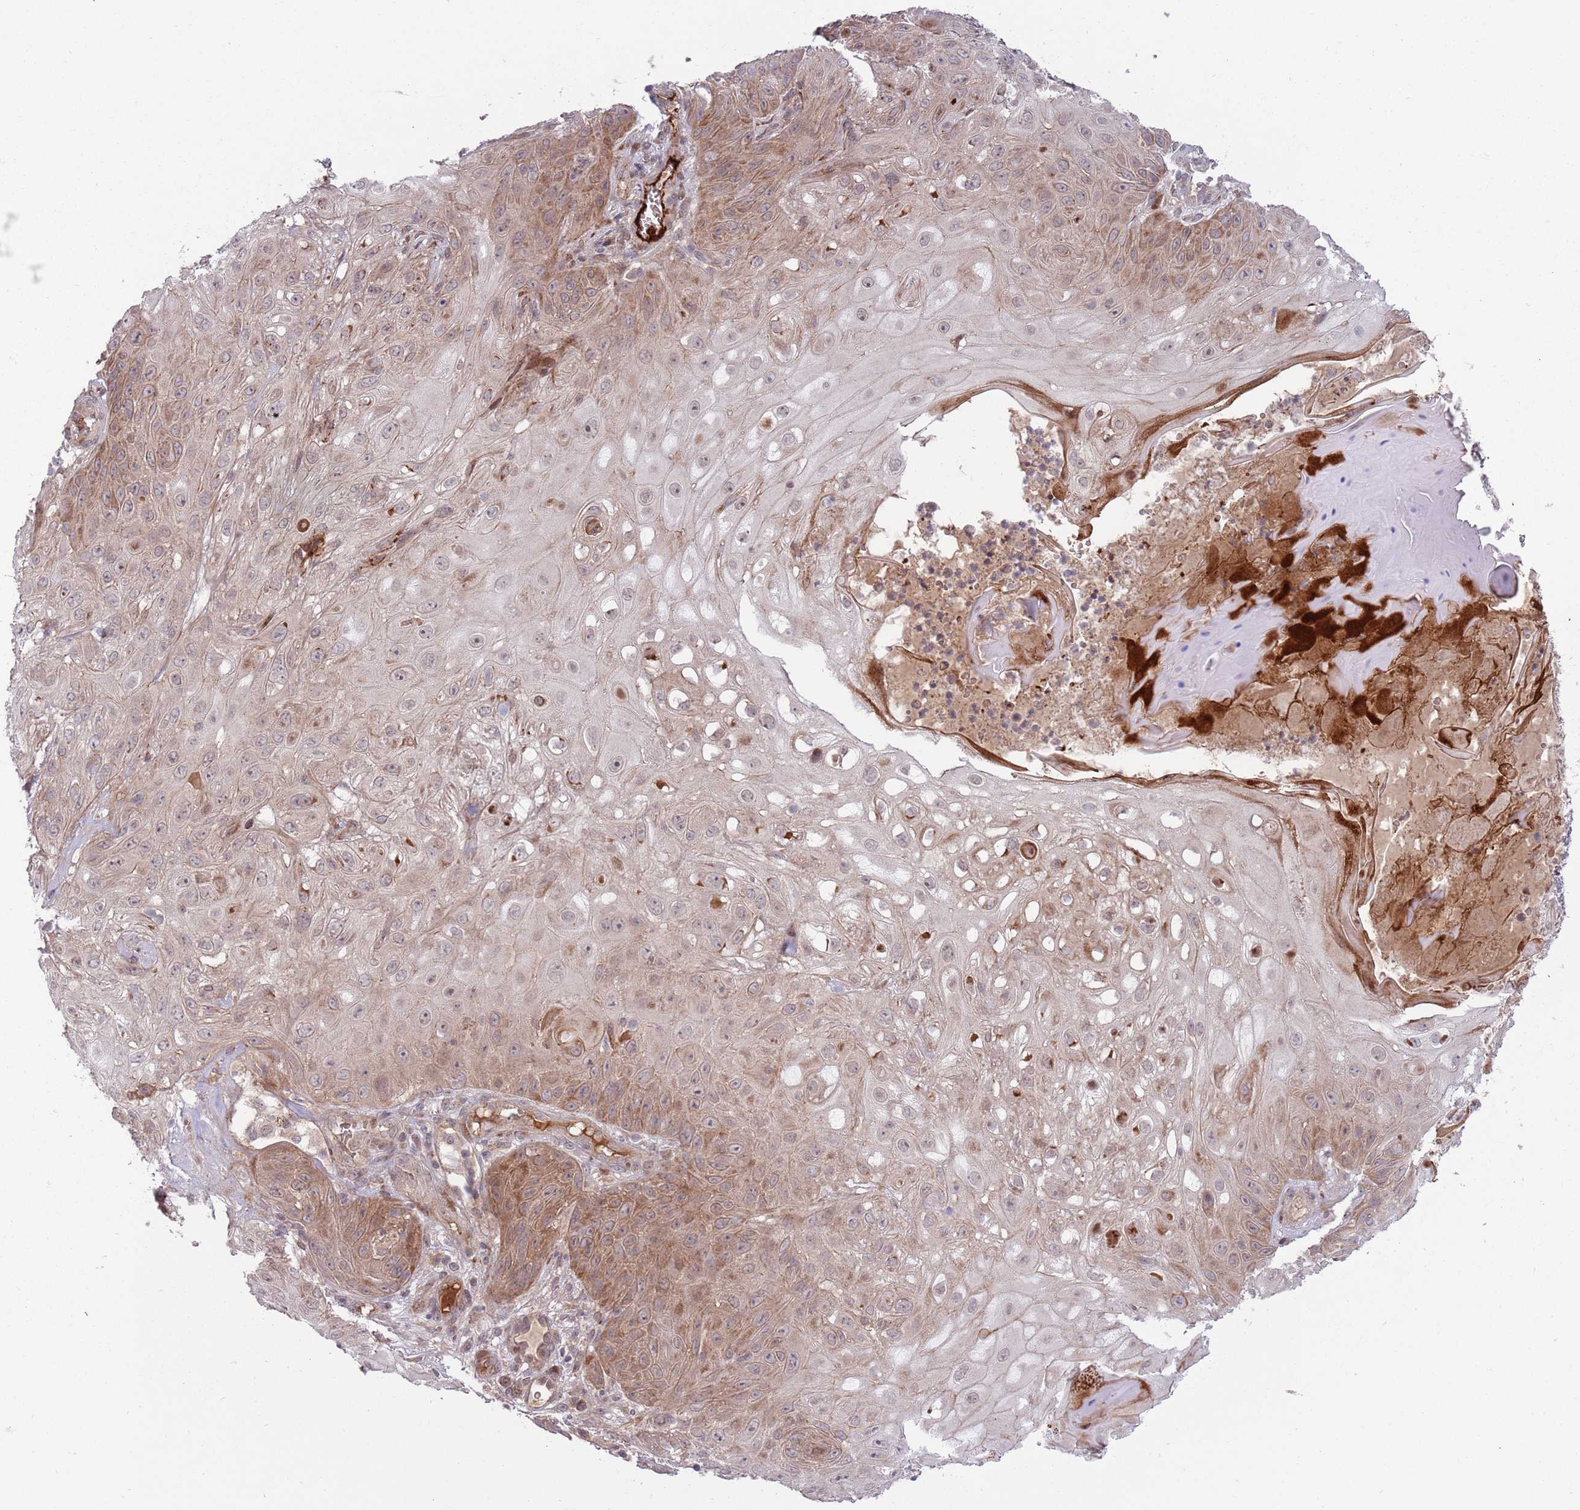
{"staining": {"intensity": "moderate", "quantity": "25%-75%", "location": "cytoplasmic/membranous,nuclear"}, "tissue": "skin cancer", "cell_type": "Tumor cells", "image_type": "cancer", "snomed": [{"axis": "morphology", "description": "Normal tissue, NOS"}, {"axis": "morphology", "description": "Squamous cell carcinoma, NOS"}, {"axis": "topography", "description": "Skin"}, {"axis": "topography", "description": "Cartilage tissue"}], "caption": "About 25%-75% of tumor cells in human skin cancer (squamous cell carcinoma) display moderate cytoplasmic/membranous and nuclear protein staining as visualized by brown immunohistochemical staining.", "gene": "NT5DC4", "patient": {"sex": "female", "age": 79}}